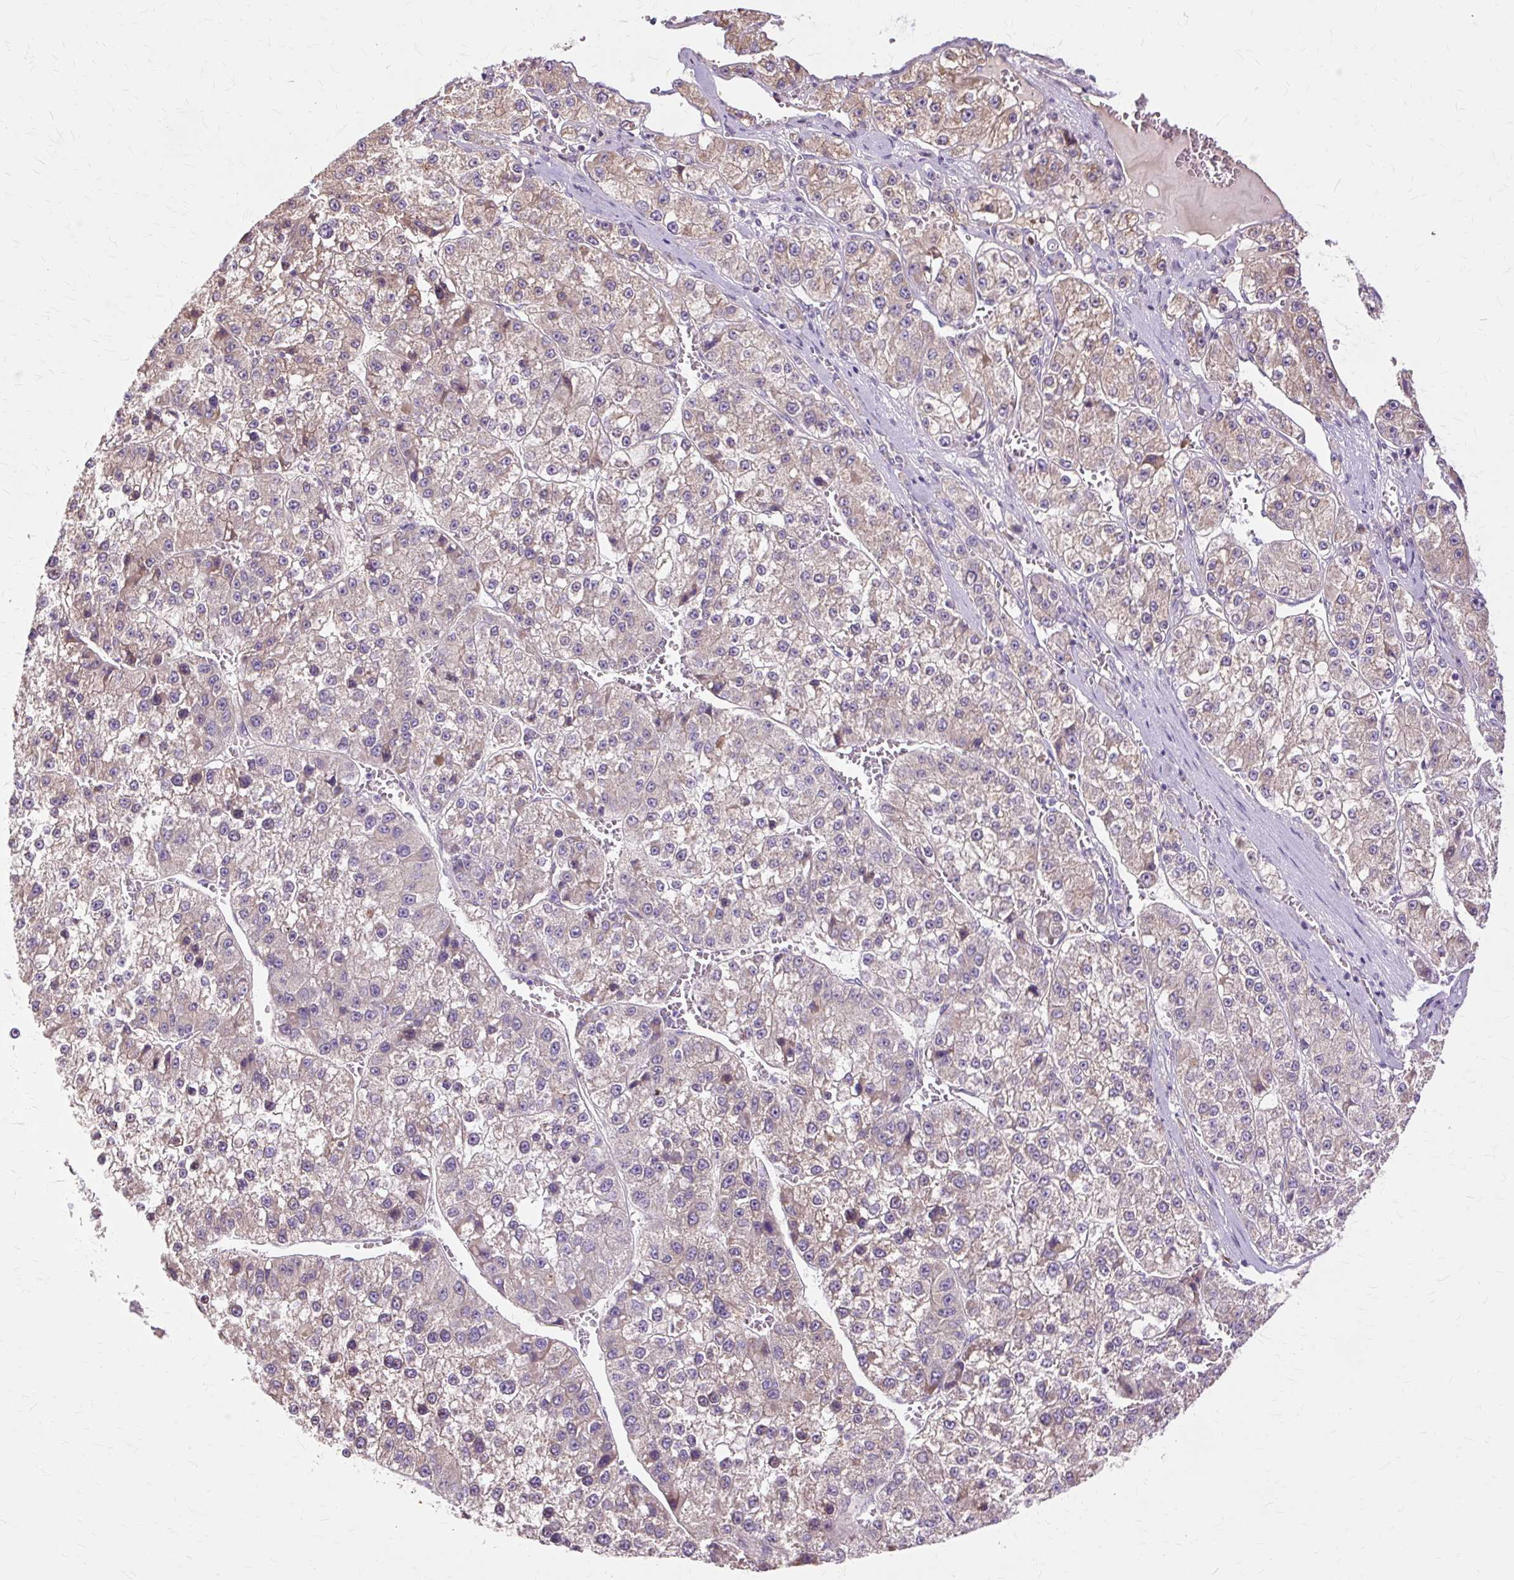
{"staining": {"intensity": "weak", "quantity": "25%-75%", "location": "cytoplasmic/membranous"}, "tissue": "liver cancer", "cell_type": "Tumor cells", "image_type": "cancer", "snomed": [{"axis": "morphology", "description": "Carcinoma, Hepatocellular, NOS"}, {"axis": "topography", "description": "Liver"}], "caption": "A micrograph of human liver cancer stained for a protein exhibits weak cytoplasmic/membranous brown staining in tumor cells.", "gene": "PDZD2", "patient": {"sex": "female", "age": 73}}